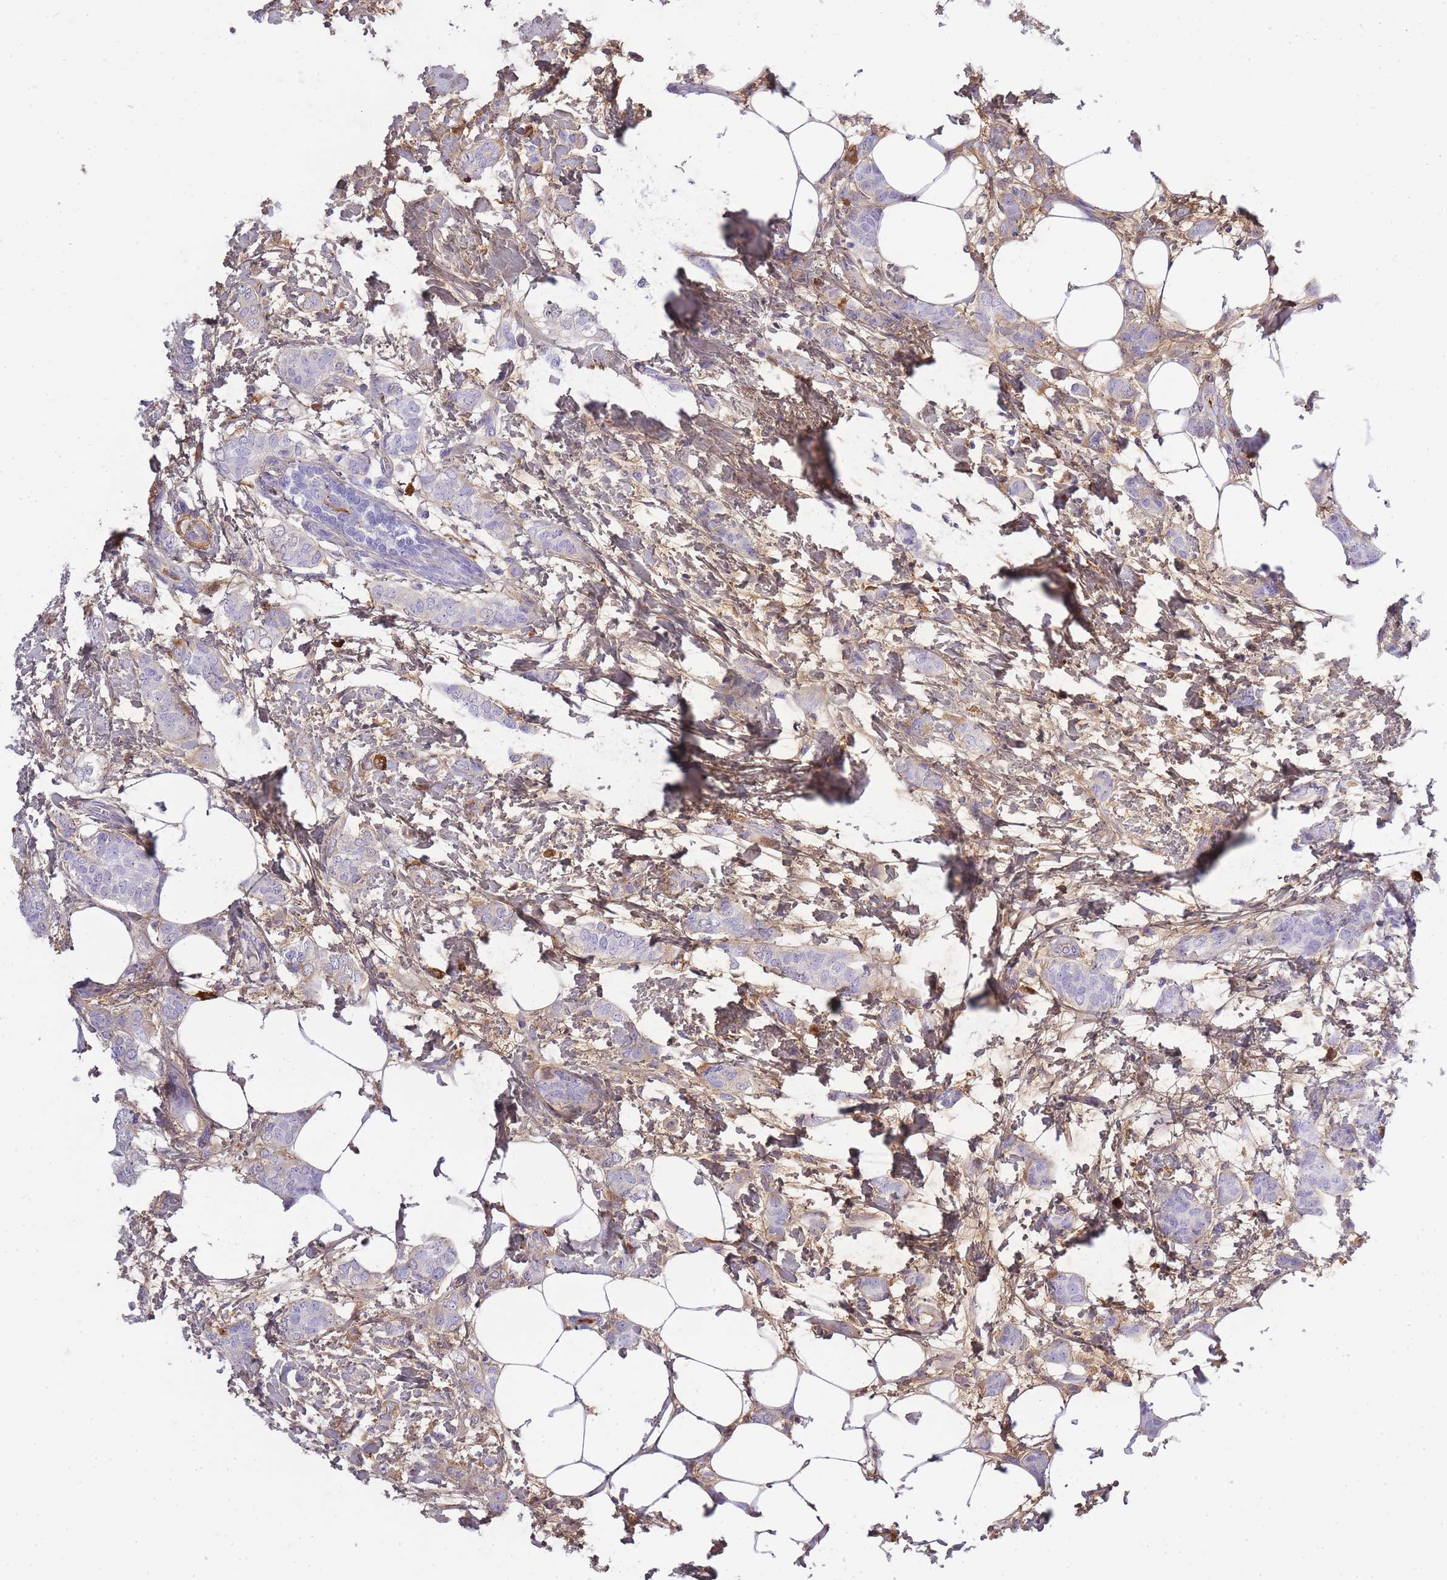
{"staining": {"intensity": "negative", "quantity": "none", "location": "none"}, "tissue": "breast cancer", "cell_type": "Tumor cells", "image_type": "cancer", "snomed": [{"axis": "morphology", "description": "Duct carcinoma"}, {"axis": "topography", "description": "Breast"}], "caption": "This histopathology image is of breast cancer (invasive ductal carcinoma) stained with immunohistochemistry to label a protein in brown with the nuclei are counter-stained blue. There is no staining in tumor cells.", "gene": "IGKV1D-42", "patient": {"sex": "female", "age": 72}}